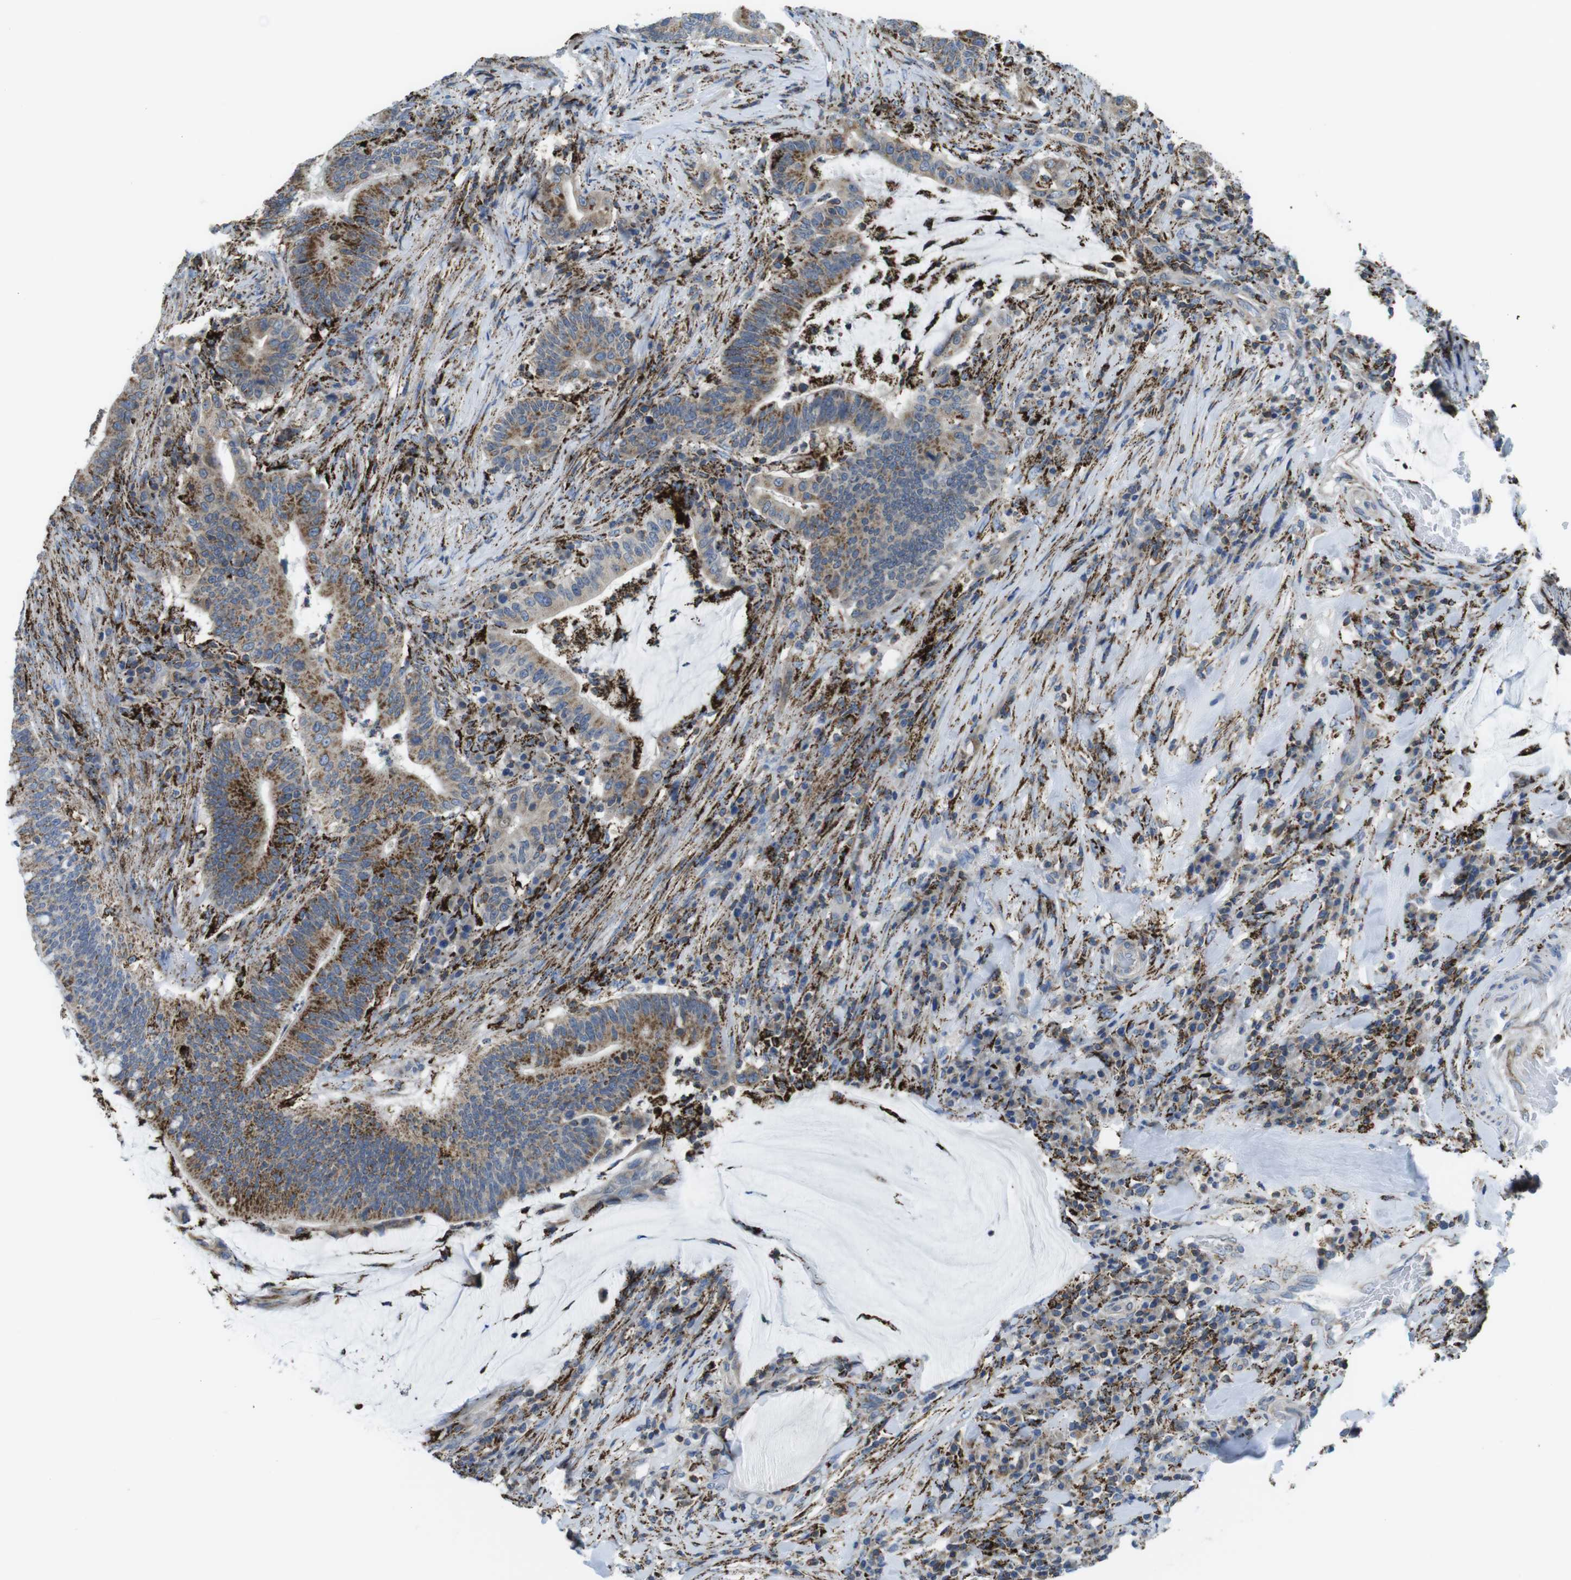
{"staining": {"intensity": "moderate", "quantity": "25%-75%", "location": "cytoplasmic/membranous"}, "tissue": "colorectal cancer", "cell_type": "Tumor cells", "image_type": "cancer", "snomed": [{"axis": "morphology", "description": "Normal tissue, NOS"}, {"axis": "morphology", "description": "Adenocarcinoma, NOS"}, {"axis": "topography", "description": "Colon"}], "caption": "Immunohistochemistry (IHC) of human colorectal adenocarcinoma shows medium levels of moderate cytoplasmic/membranous staining in about 25%-75% of tumor cells.", "gene": "KCNE3", "patient": {"sex": "female", "age": 66}}